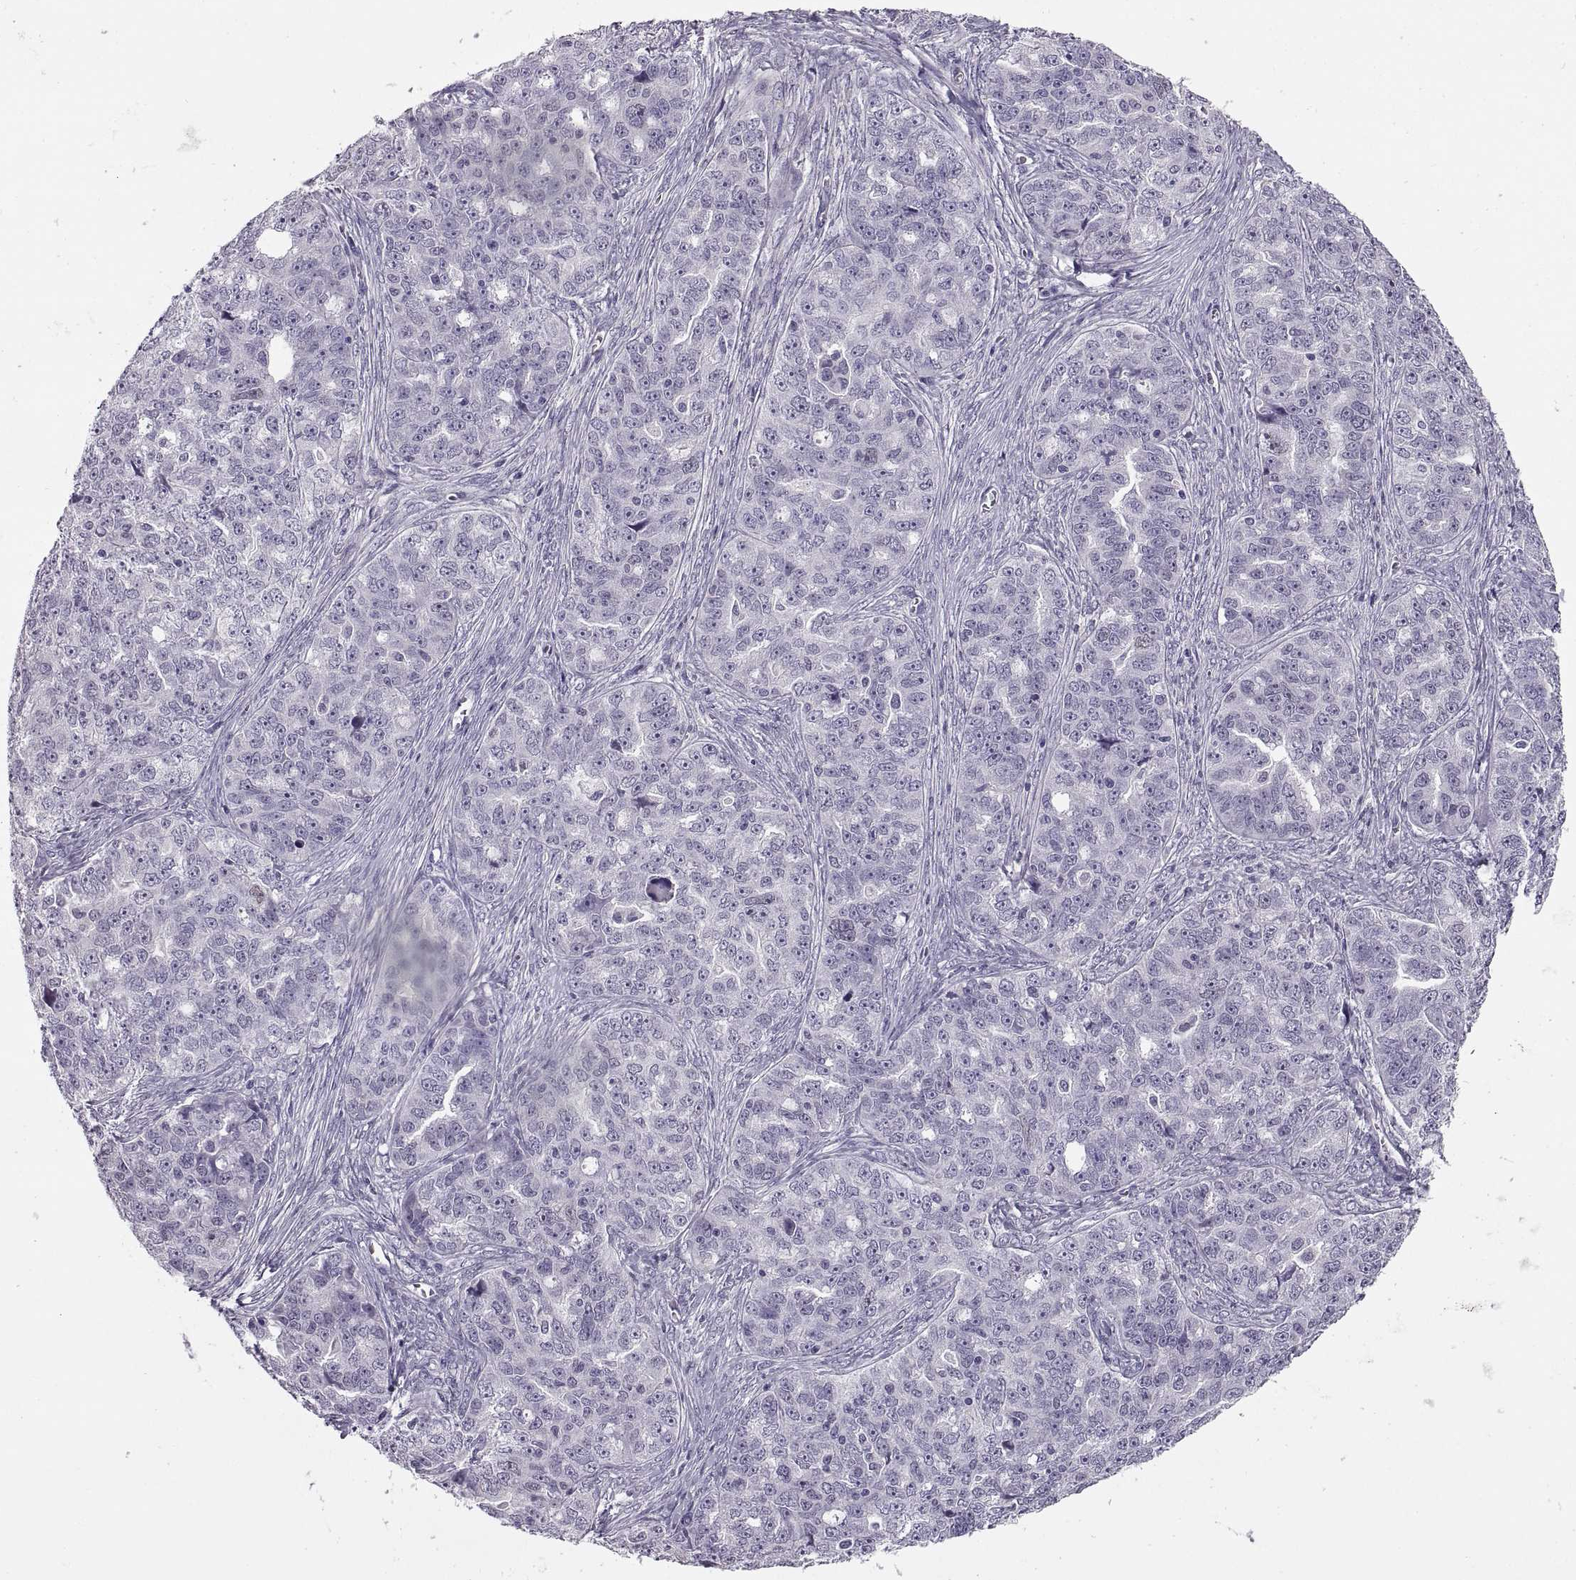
{"staining": {"intensity": "negative", "quantity": "none", "location": "none"}, "tissue": "ovarian cancer", "cell_type": "Tumor cells", "image_type": "cancer", "snomed": [{"axis": "morphology", "description": "Cystadenocarcinoma, serous, NOS"}, {"axis": "topography", "description": "Ovary"}], "caption": "Protein analysis of ovarian serous cystadenocarcinoma exhibits no significant positivity in tumor cells.", "gene": "MAGEB18", "patient": {"sex": "female", "age": 51}}